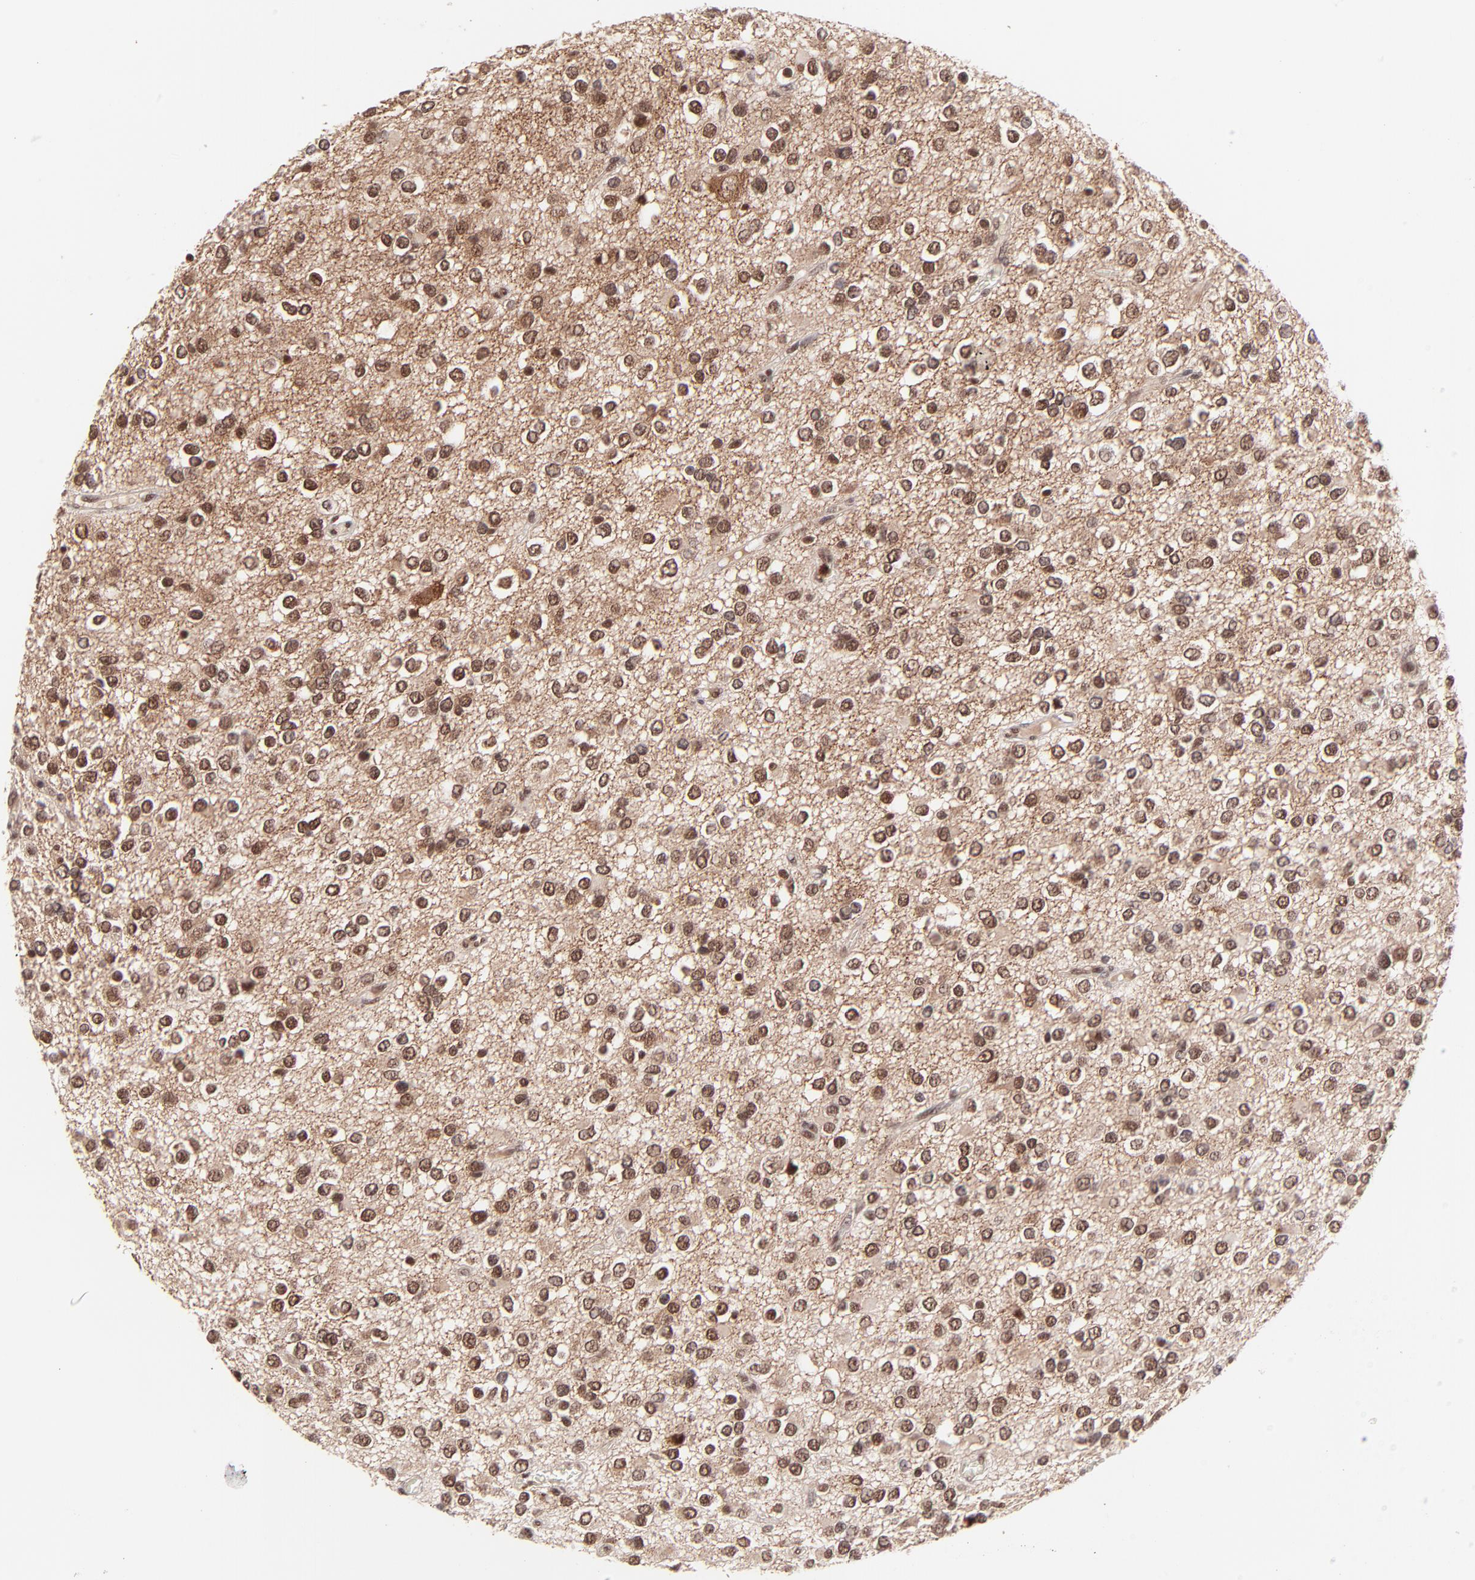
{"staining": {"intensity": "moderate", "quantity": ">75%", "location": "nuclear"}, "tissue": "glioma", "cell_type": "Tumor cells", "image_type": "cancer", "snomed": [{"axis": "morphology", "description": "Glioma, malignant, Low grade"}, {"axis": "topography", "description": "Brain"}], "caption": "A histopathology image of malignant glioma (low-grade) stained for a protein displays moderate nuclear brown staining in tumor cells.", "gene": "MED12", "patient": {"sex": "male", "age": 42}}